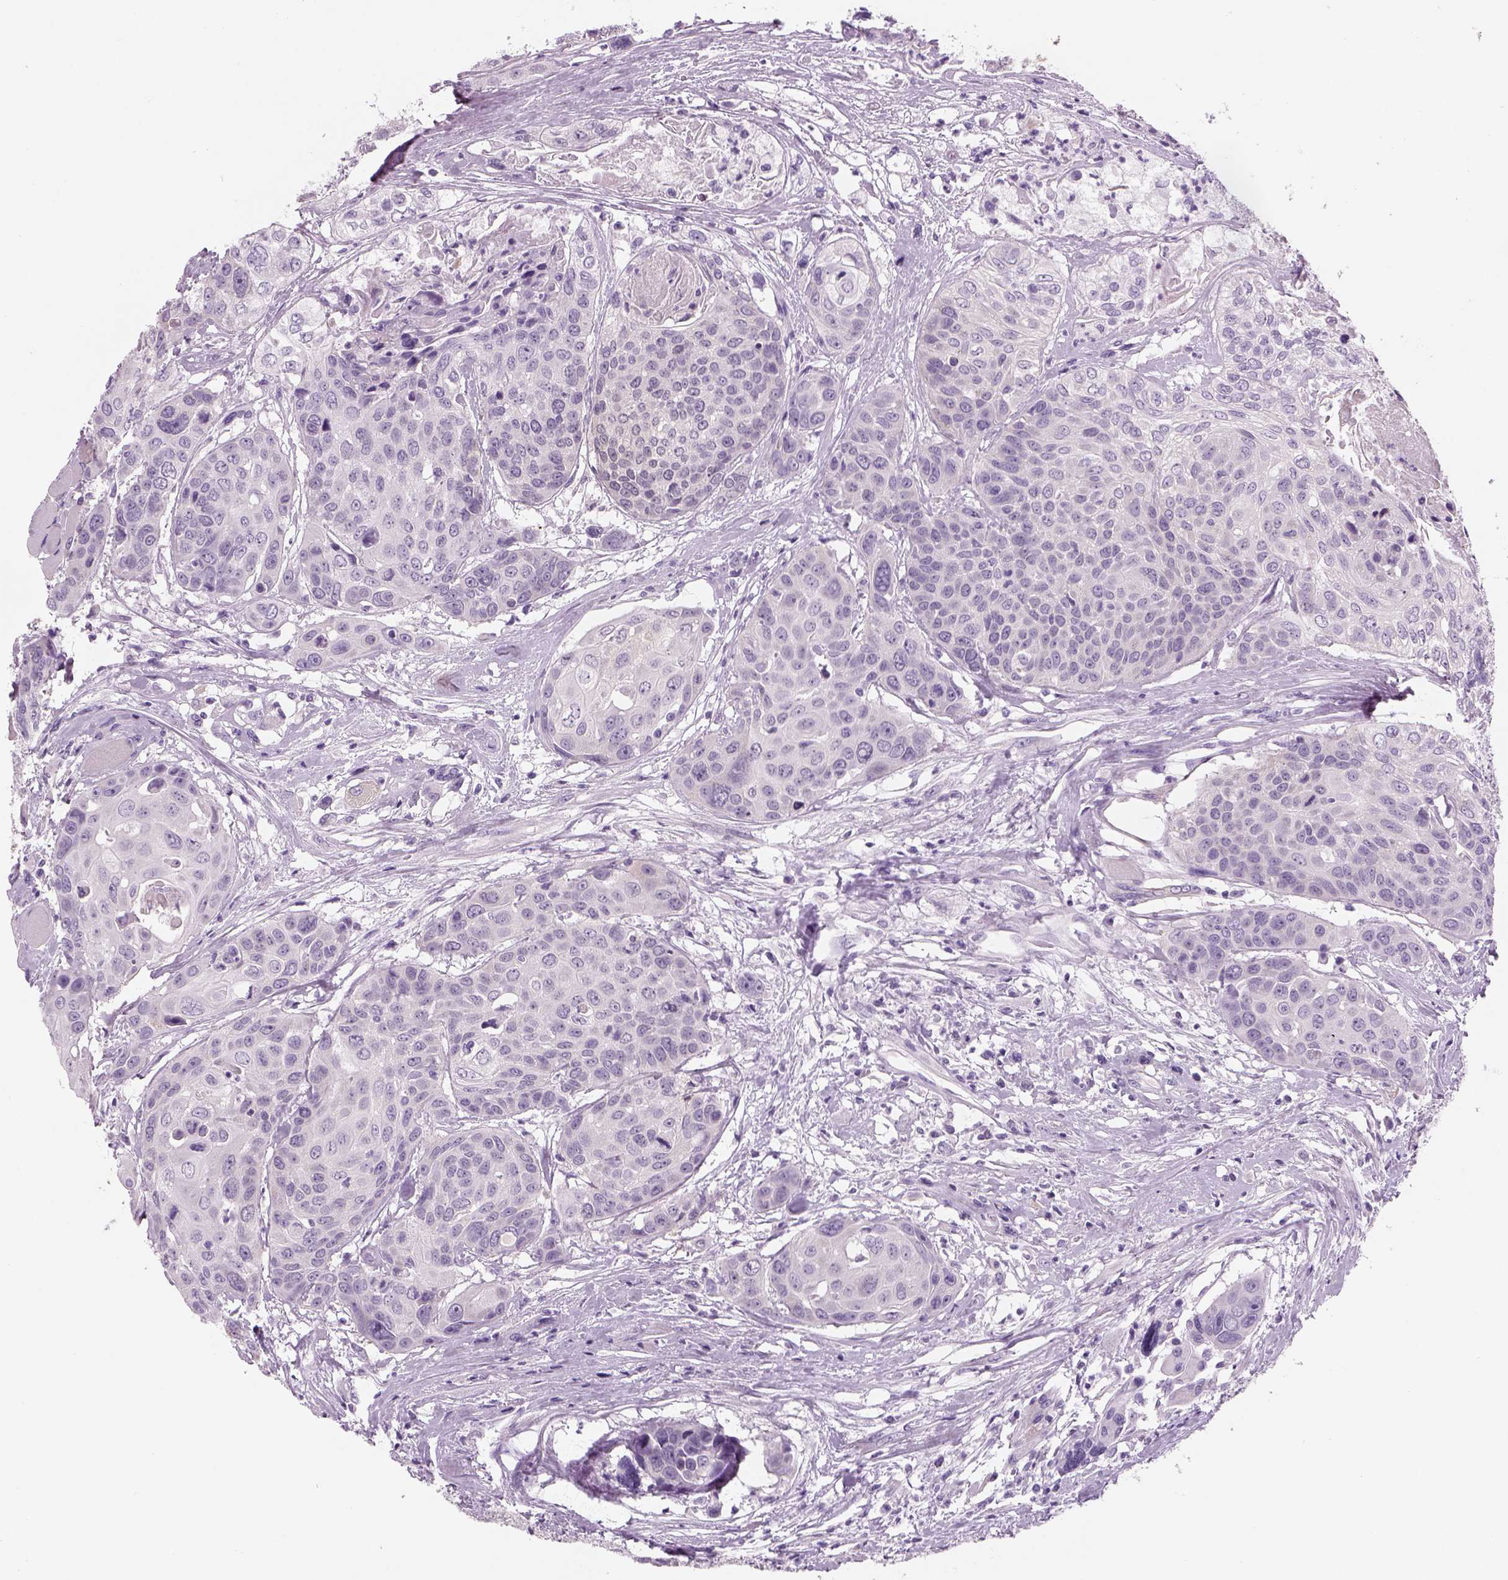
{"staining": {"intensity": "negative", "quantity": "none", "location": "none"}, "tissue": "head and neck cancer", "cell_type": "Tumor cells", "image_type": "cancer", "snomed": [{"axis": "morphology", "description": "Squamous cell carcinoma, NOS"}, {"axis": "topography", "description": "Oral tissue"}, {"axis": "topography", "description": "Head-Neck"}], "caption": "Protein analysis of head and neck cancer reveals no significant staining in tumor cells.", "gene": "KCNMB4", "patient": {"sex": "male", "age": 56}}